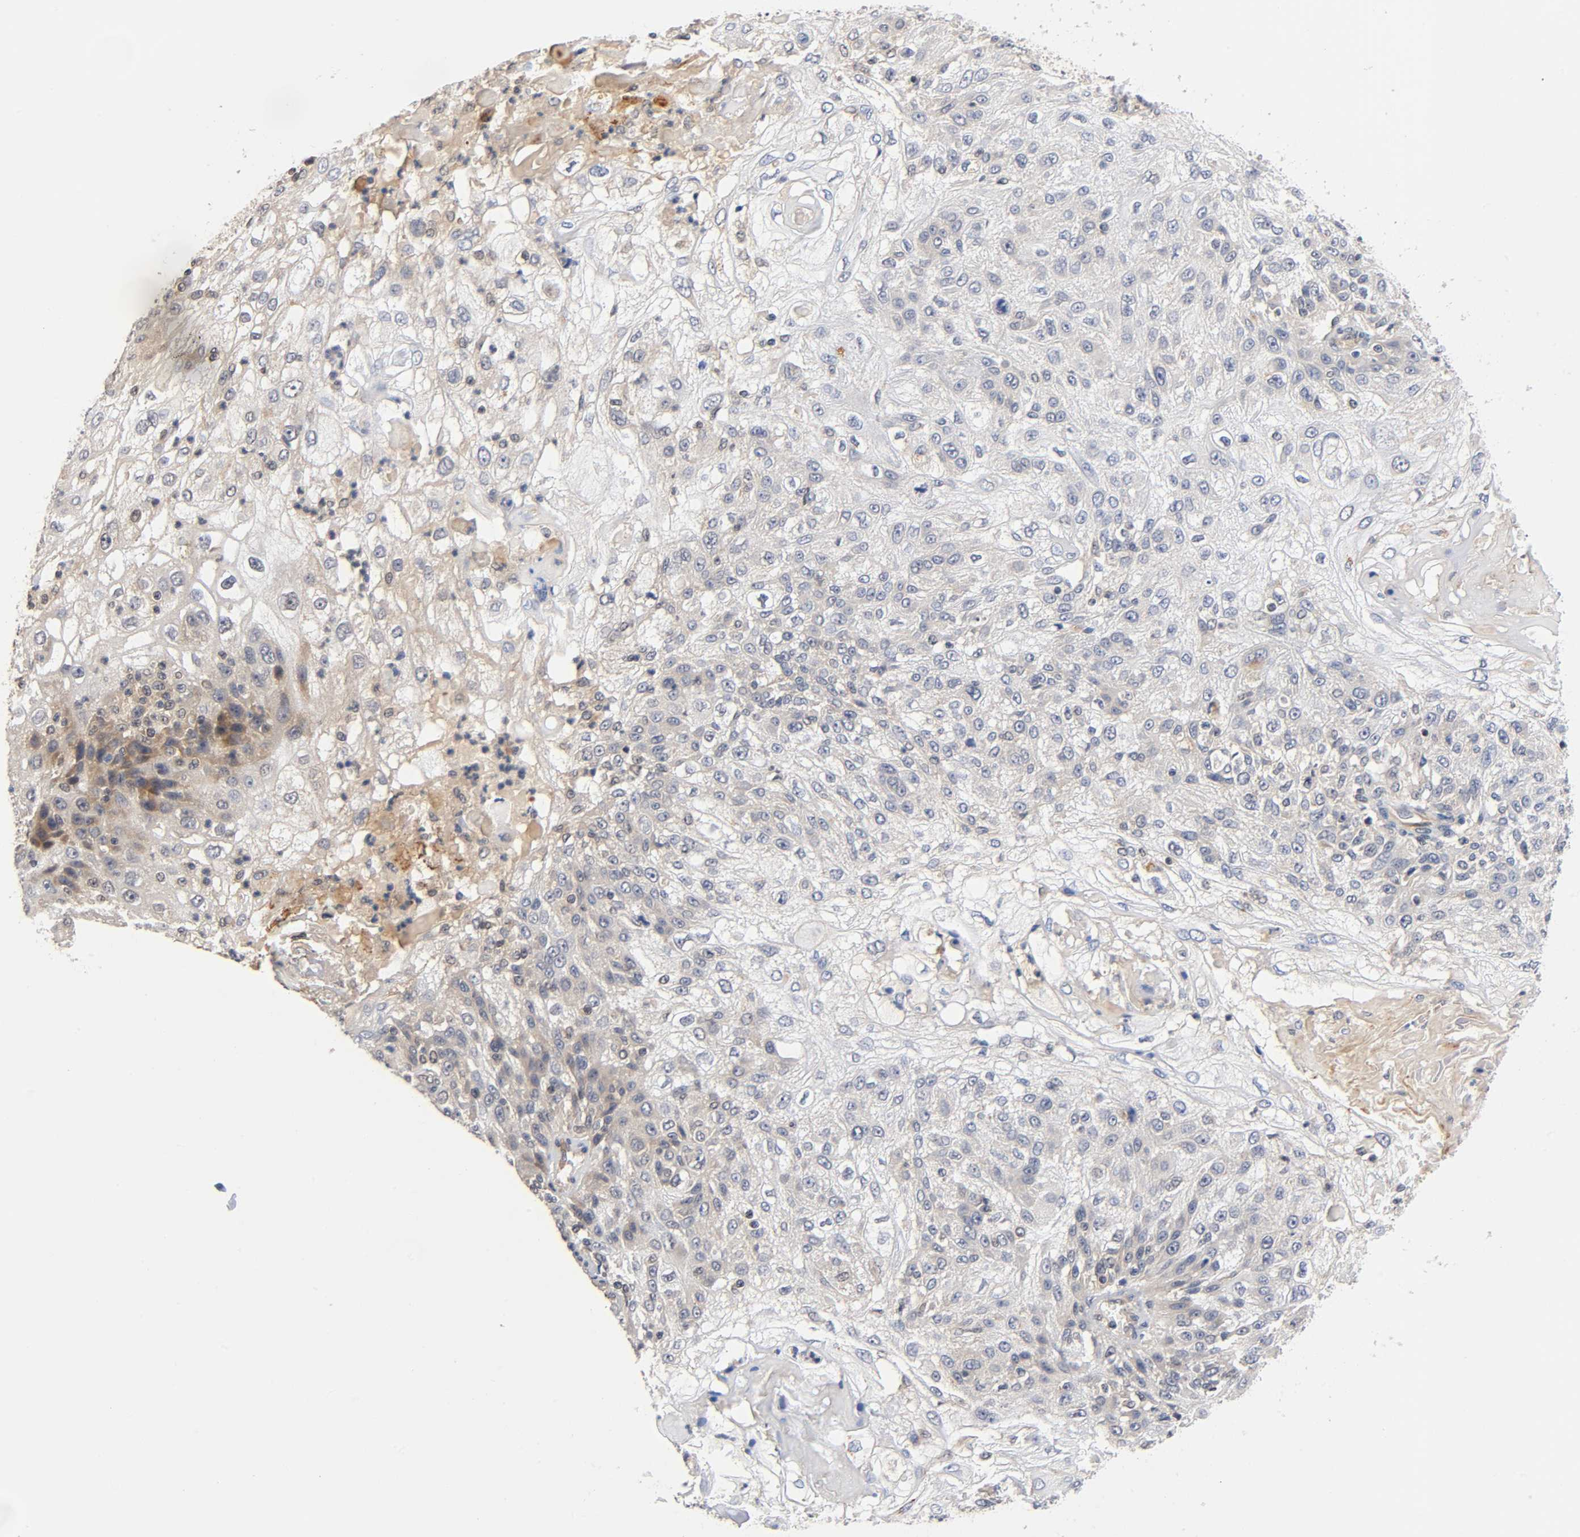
{"staining": {"intensity": "weak", "quantity": "25%-75%", "location": "cytoplasmic/membranous"}, "tissue": "skin cancer", "cell_type": "Tumor cells", "image_type": "cancer", "snomed": [{"axis": "morphology", "description": "Normal tissue, NOS"}, {"axis": "morphology", "description": "Squamous cell carcinoma, NOS"}, {"axis": "topography", "description": "Skin"}], "caption": "The image exhibits immunohistochemical staining of skin squamous cell carcinoma. There is weak cytoplasmic/membranous expression is appreciated in approximately 25%-75% of tumor cells. The protein of interest is shown in brown color, while the nuclei are stained blue.", "gene": "PRKAB1", "patient": {"sex": "female", "age": 83}}